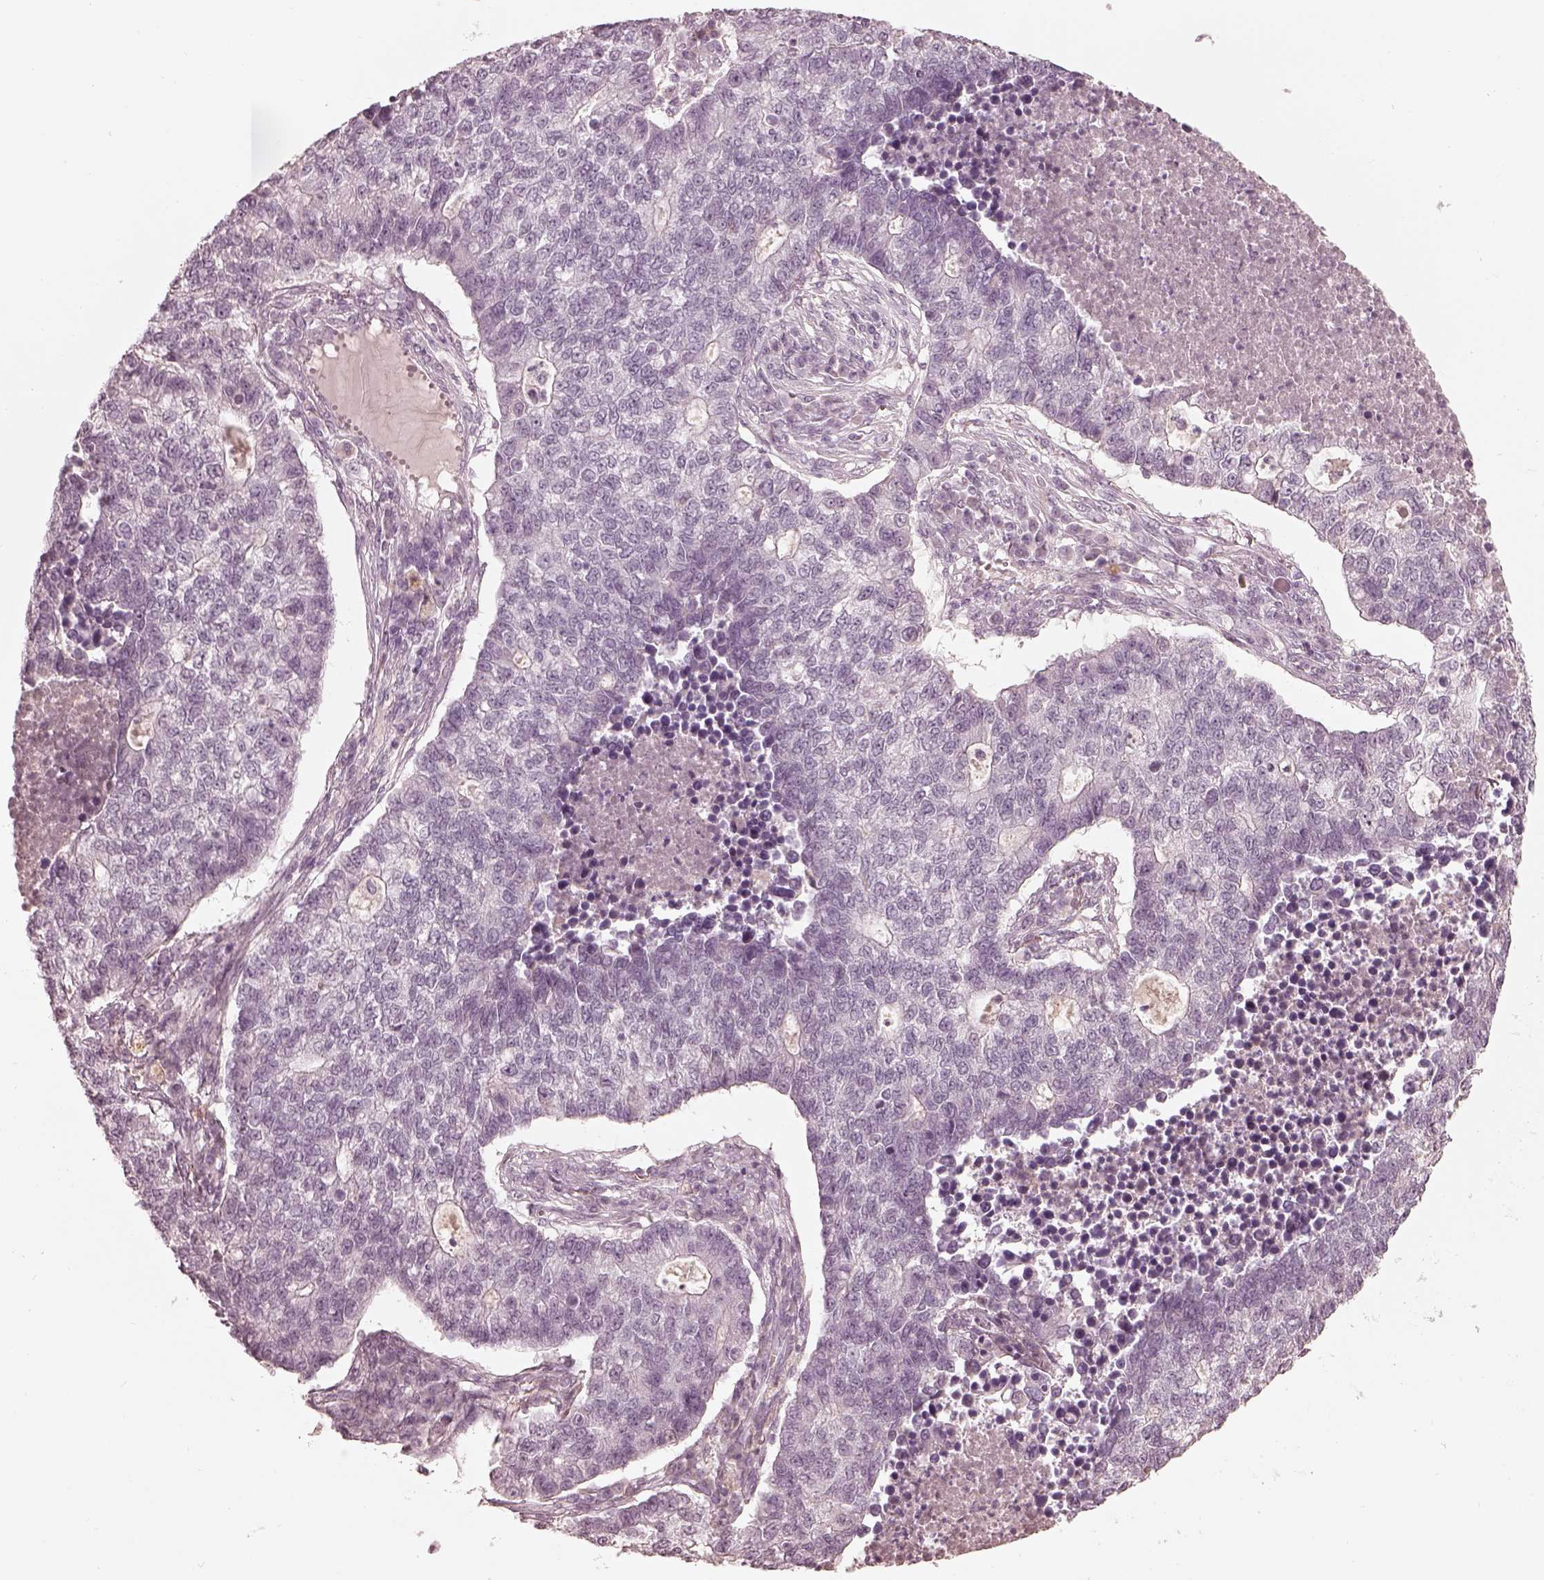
{"staining": {"intensity": "negative", "quantity": "none", "location": "none"}, "tissue": "lung cancer", "cell_type": "Tumor cells", "image_type": "cancer", "snomed": [{"axis": "morphology", "description": "Adenocarcinoma, NOS"}, {"axis": "topography", "description": "Lung"}], "caption": "Immunohistochemistry (IHC) image of lung adenocarcinoma stained for a protein (brown), which reveals no expression in tumor cells. The staining was performed using DAB to visualize the protein expression in brown, while the nuclei were stained in blue with hematoxylin (Magnification: 20x).", "gene": "ADRB3", "patient": {"sex": "male", "age": 57}}